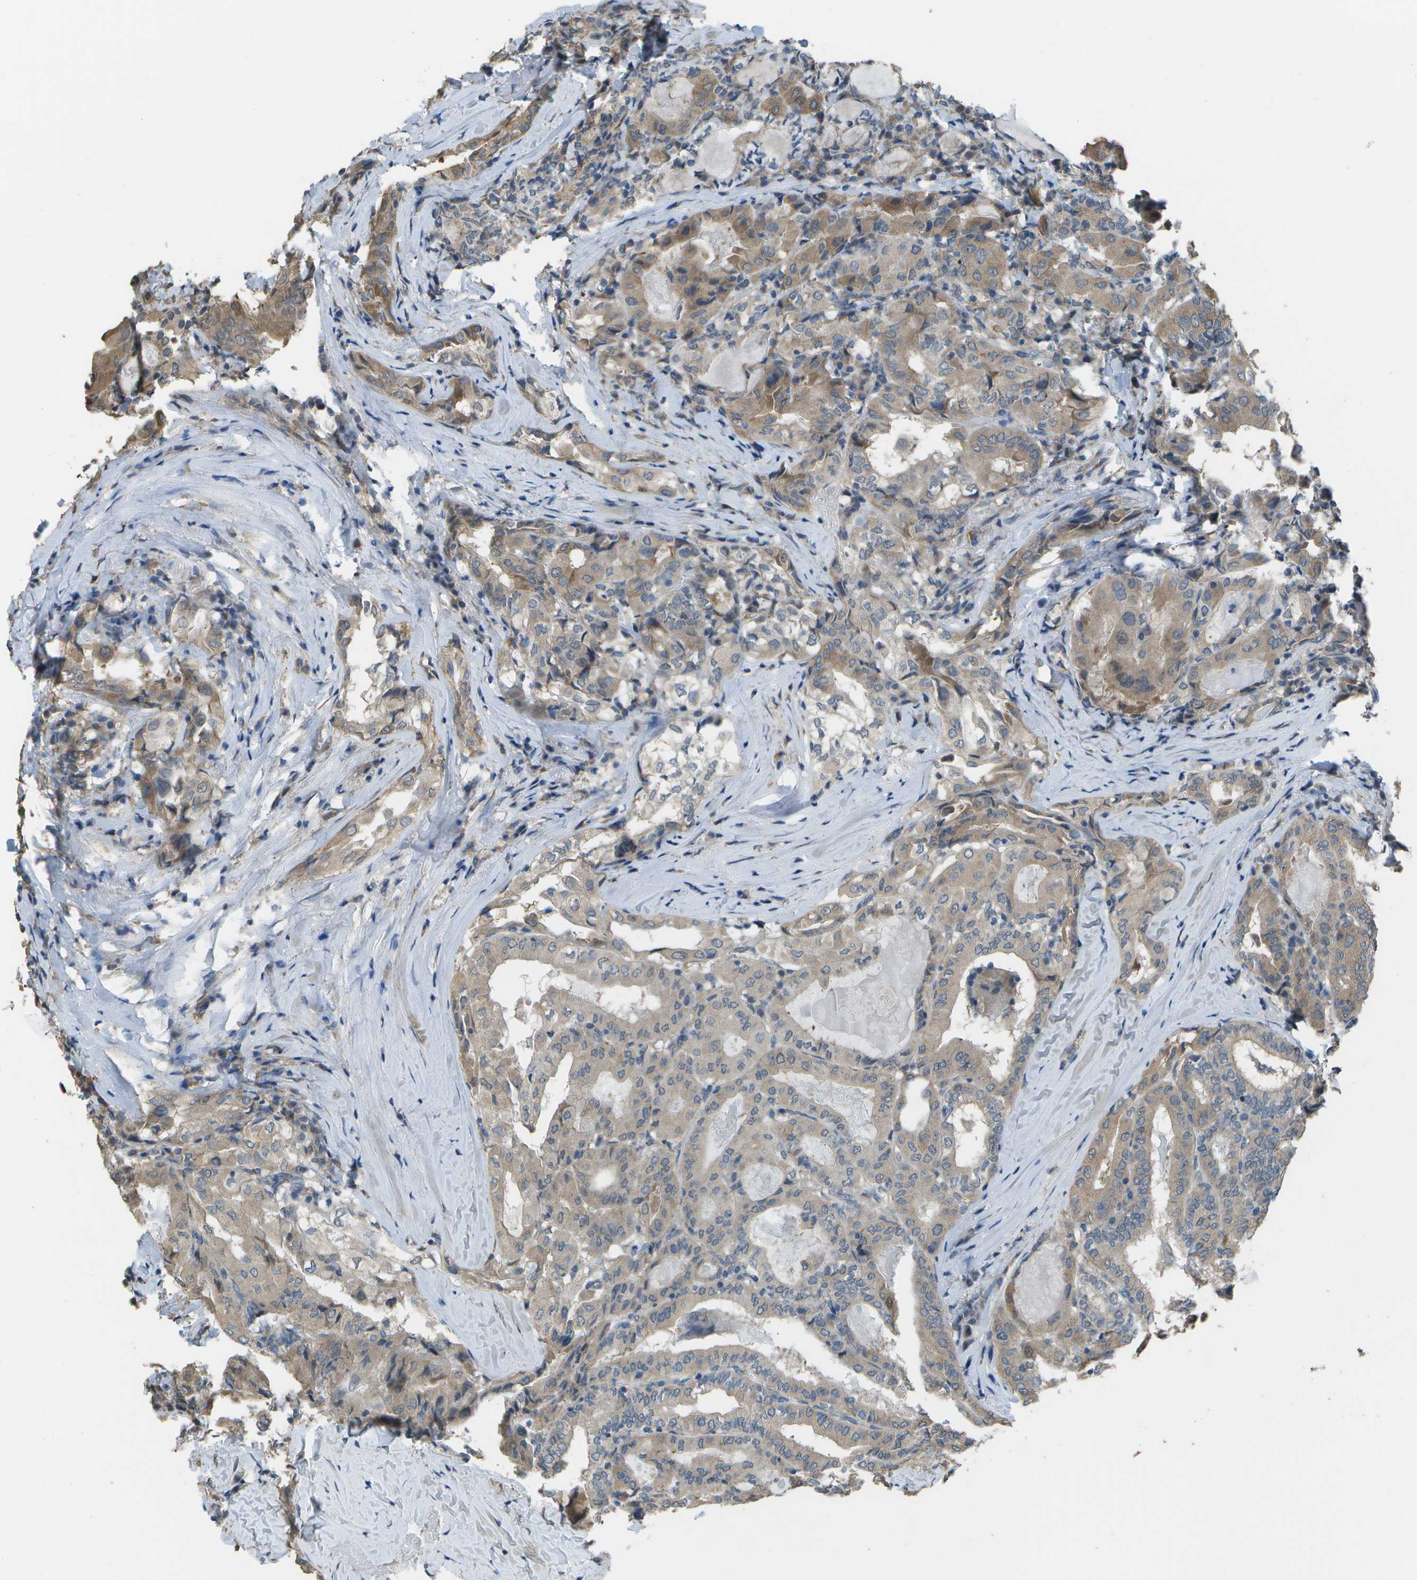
{"staining": {"intensity": "weak", "quantity": ">75%", "location": "cytoplasmic/membranous"}, "tissue": "thyroid cancer", "cell_type": "Tumor cells", "image_type": "cancer", "snomed": [{"axis": "morphology", "description": "Papillary adenocarcinoma, NOS"}, {"axis": "topography", "description": "Thyroid gland"}], "caption": "Immunohistochemical staining of human thyroid cancer displays weak cytoplasmic/membranous protein expression in about >75% of tumor cells.", "gene": "CLNS1A", "patient": {"sex": "female", "age": 42}}